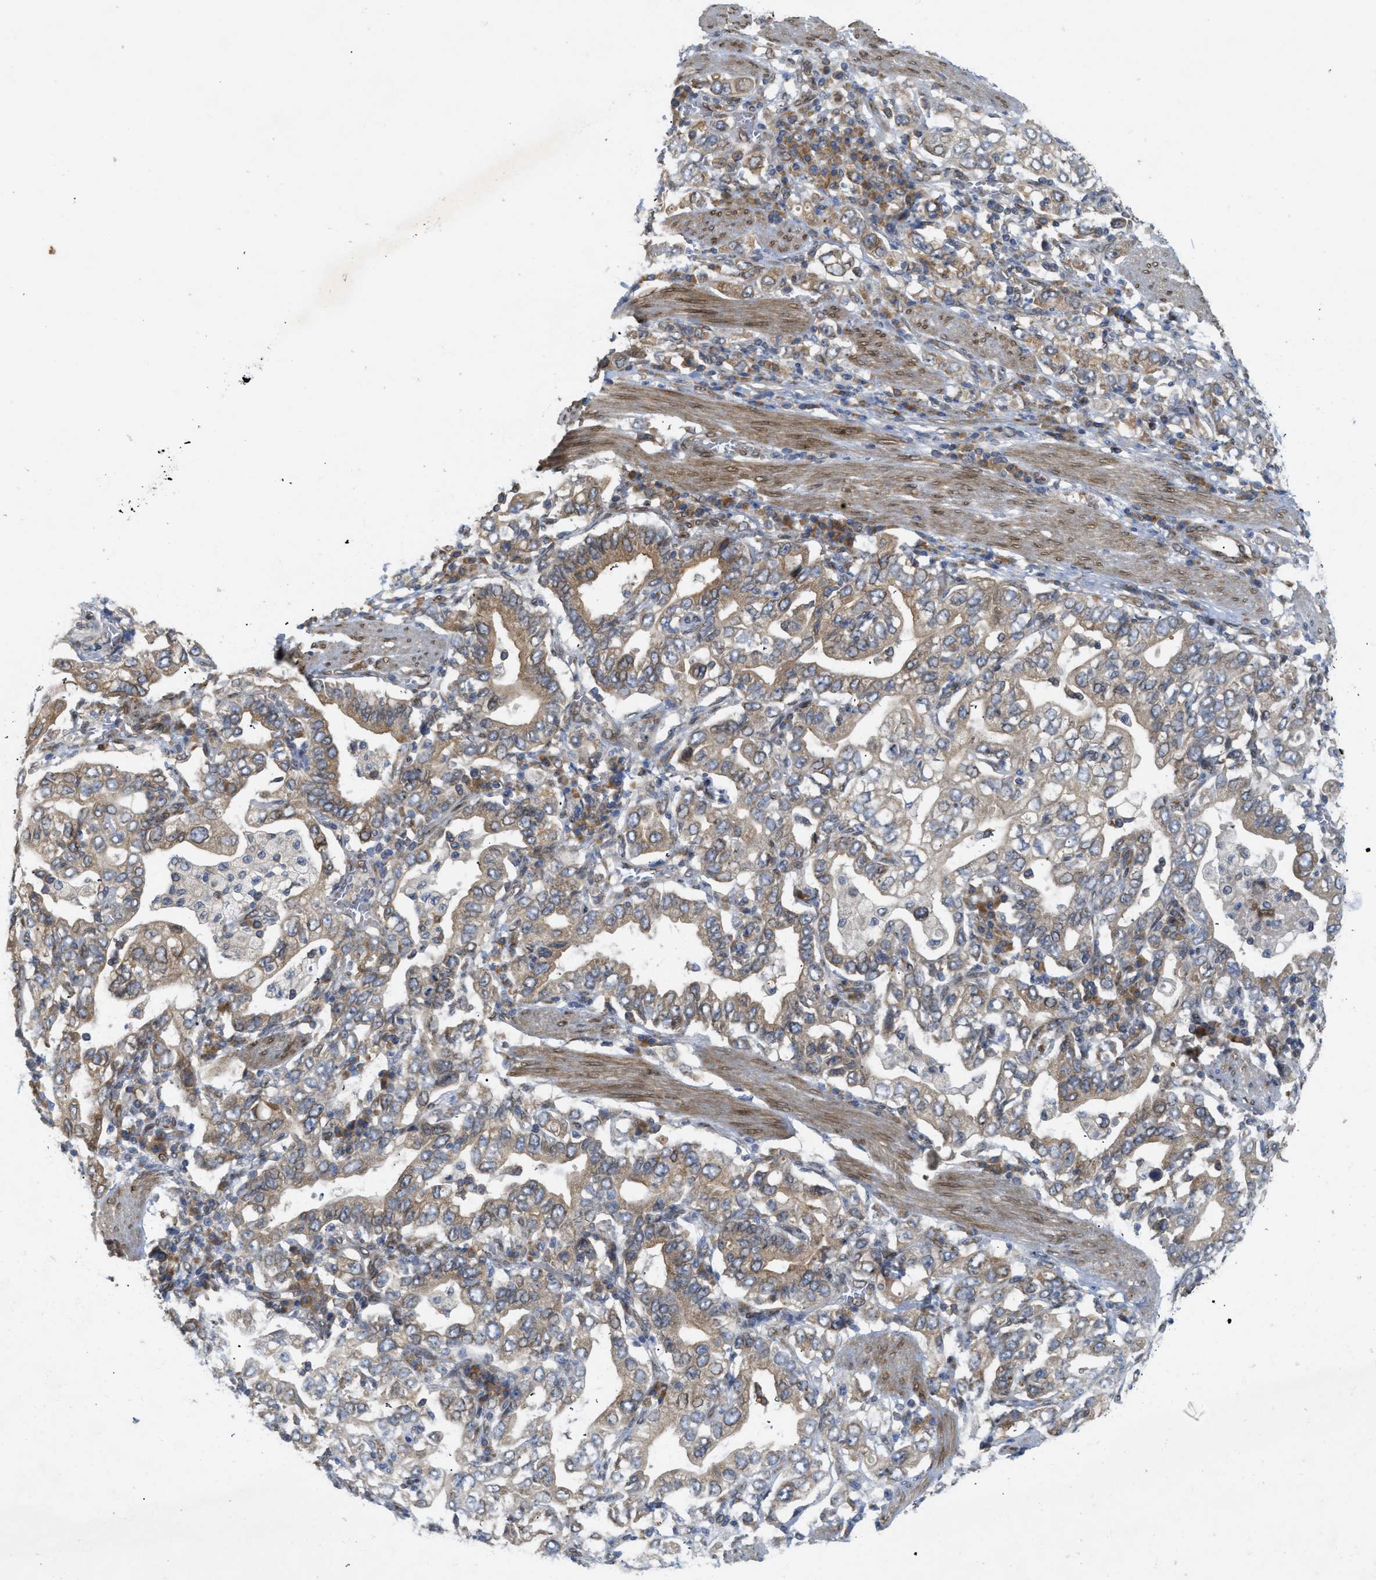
{"staining": {"intensity": "weak", "quantity": ">75%", "location": "cytoplasmic/membranous"}, "tissue": "stomach cancer", "cell_type": "Tumor cells", "image_type": "cancer", "snomed": [{"axis": "morphology", "description": "Adenocarcinoma, NOS"}, {"axis": "topography", "description": "Stomach, upper"}], "caption": "The histopathology image exhibits immunohistochemical staining of stomach cancer (adenocarcinoma). There is weak cytoplasmic/membranous positivity is seen in about >75% of tumor cells.", "gene": "EIF2AK3", "patient": {"sex": "male", "age": 62}}